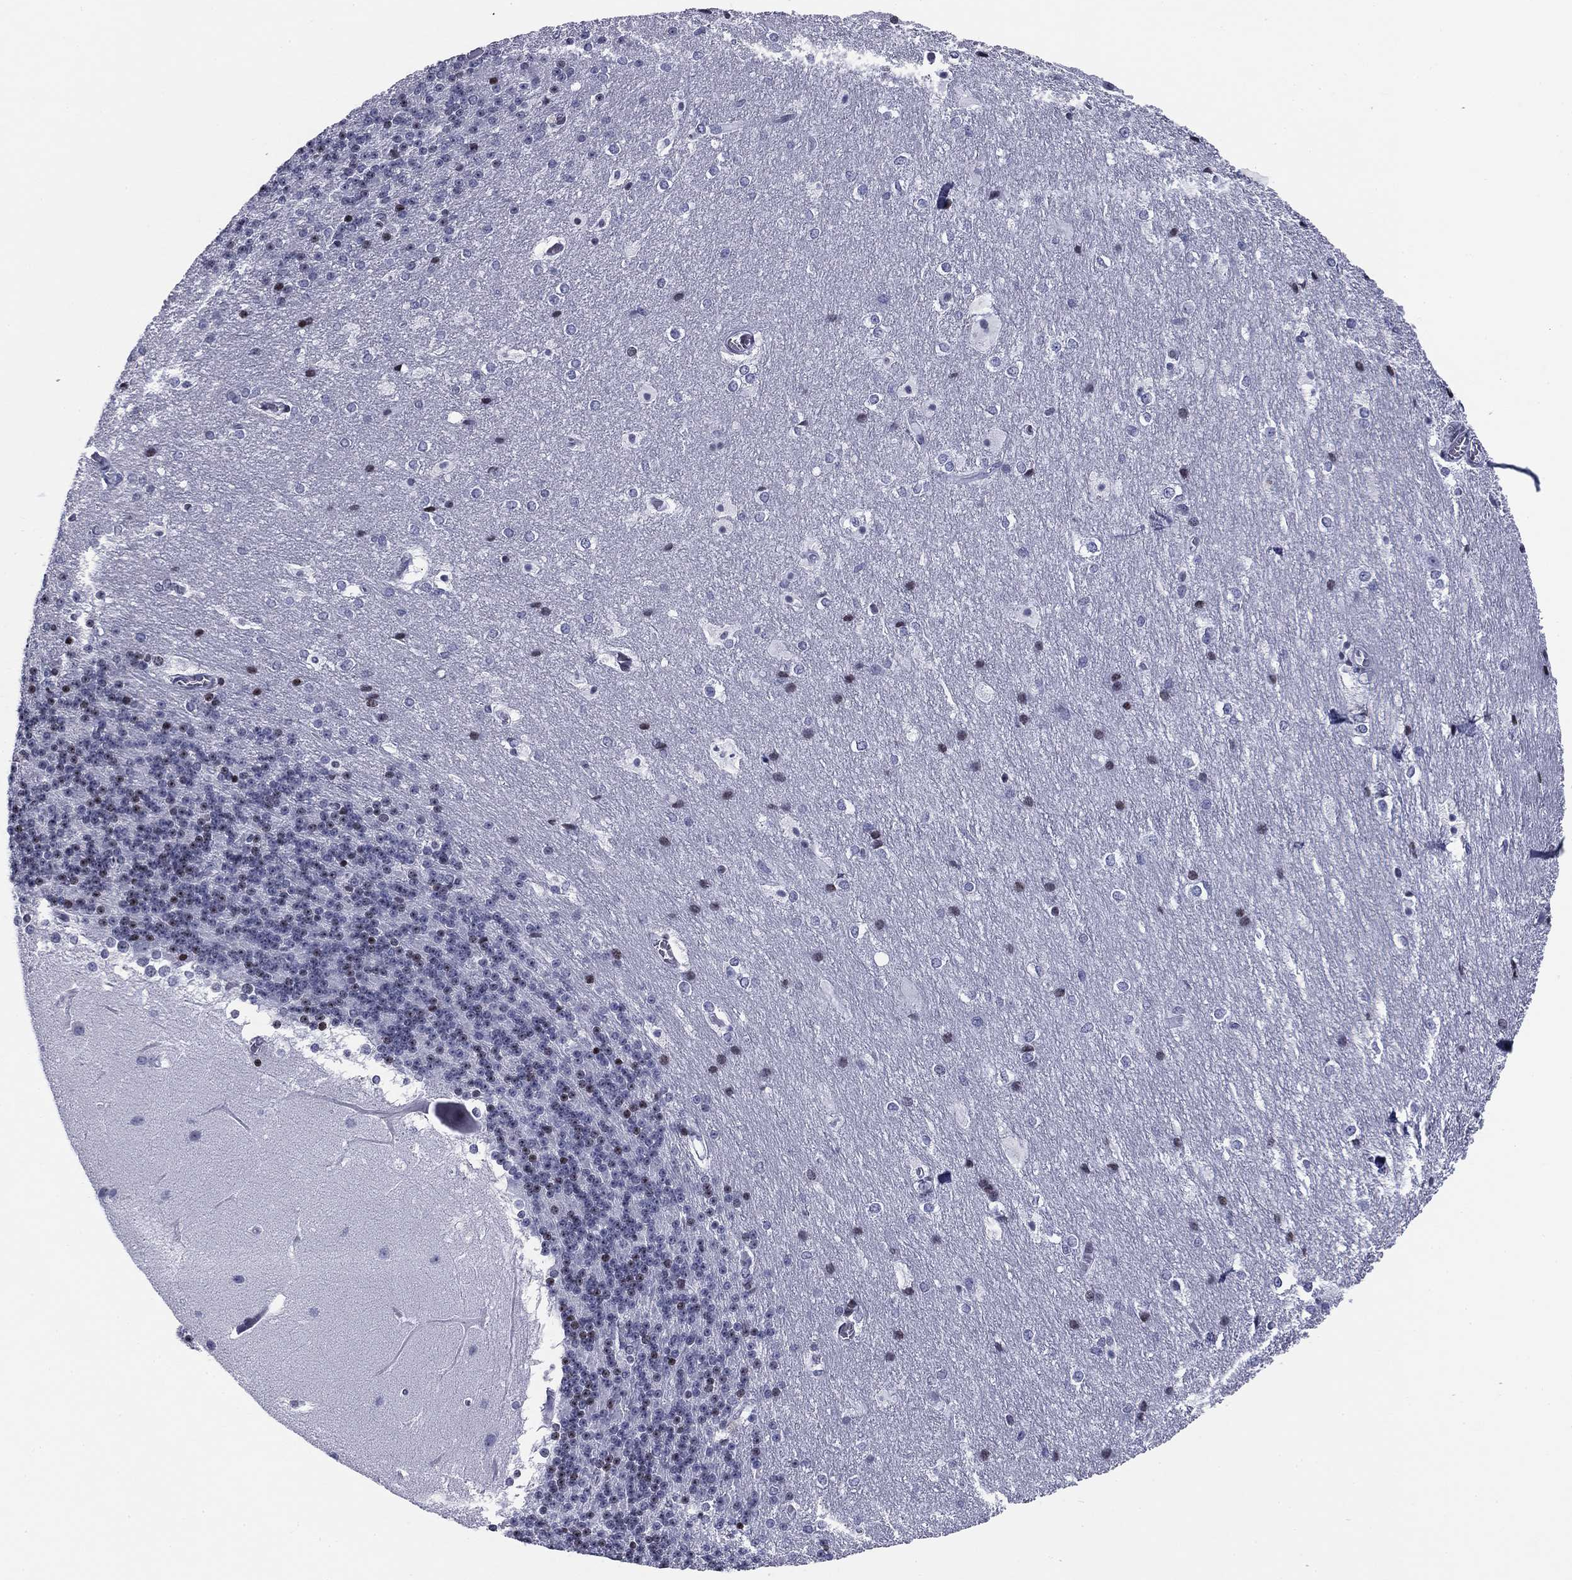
{"staining": {"intensity": "moderate", "quantity": "<25%", "location": "nuclear"}, "tissue": "cerebellum", "cell_type": "Cells in granular layer", "image_type": "normal", "snomed": [{"axis": "morphology", "description": "Normal tissue, NOS"}, {"axis": "topography", "description": "Cerebellum"}], "caption": "High-power microscopy captured an IHC image of normal cerebellum, revealing moderate nuclear expression in about <25% of cells in granular layer. Using DAB (brown) and hematoxylin (blue) stains, captured at high magnification using brightfield microscopy.", "gene": "CCDC144A", "patient": {"sex": "female", "age": 19}}